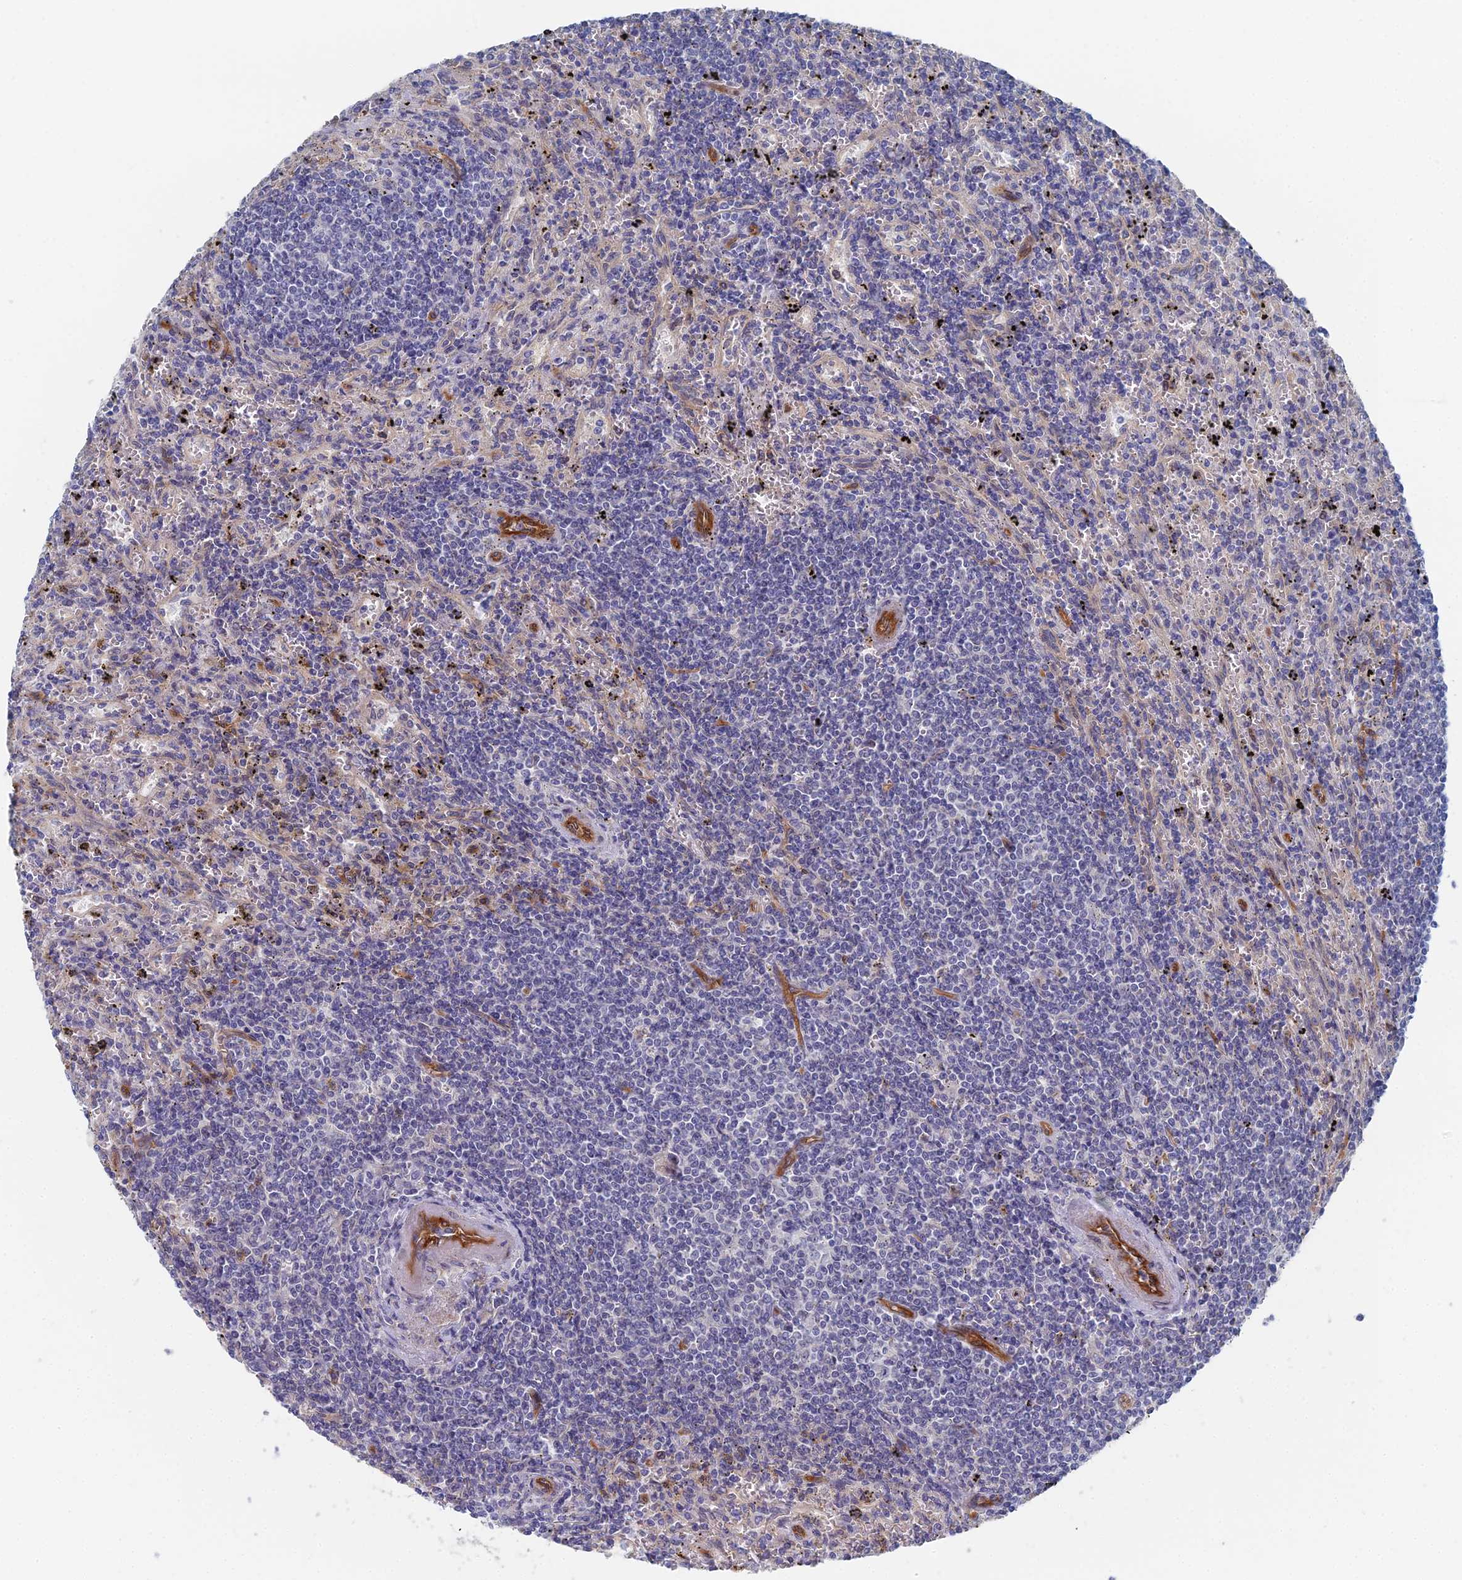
{"staining": {"intensity": "negative", "quantity": "none", "location": "none"}, "tissue": "lymphoma", "cell_type": "Tumor cells", "image_type": "cancer", "snomed": [{"axis": "morphology", "description": "Malignant lymphoma, non-Hodgkin's type, Low grade"}, {"axis": "topography", "description": "Spleen"}], "caption": "Tumor cells show no significant protein positivity in low-grade malignant lymphoma, non-Hodgkin's type.", "gene": "ARAP3", "patient": {"sex": "male", "age": 76}}